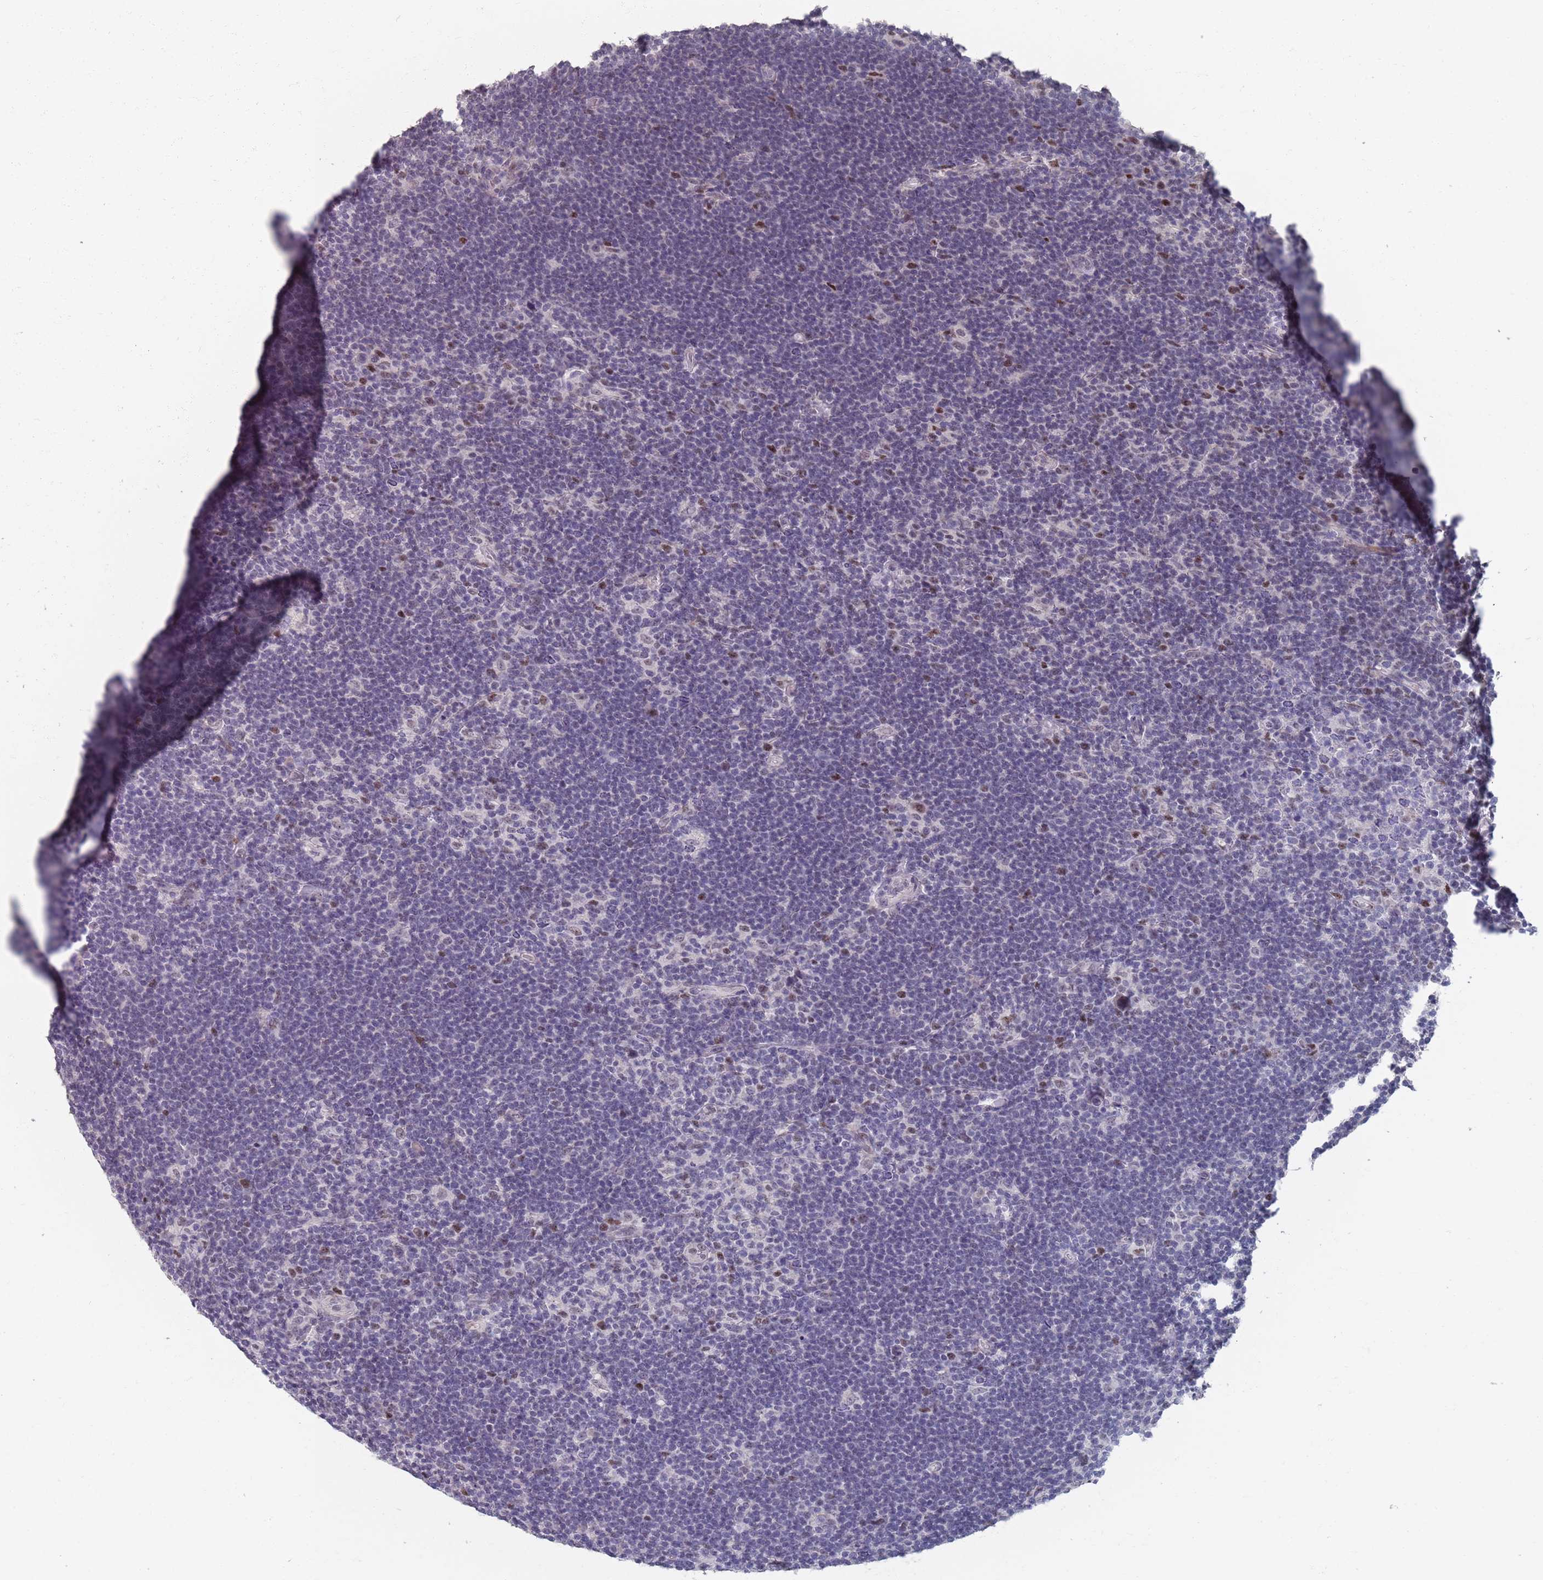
{"staining": {"intensity": "negative", "quantity": "none", "location": "none"}, "tissue": "lymphoma", "cell_type": "Tumor cells", "image_type": "cancer", "snomed": [{"axis": "morphology", "description": "Hodgkin's disease, NOS"}, {"axis": "topography", "description": "Lymph node"}], "caption": "IHC photomicrograph of neoplastic tissue: human lymphoma stained with DAB reveals no significant protein staining in tumor cells. (DAB immunohistochemistry (IHC) with hematoxylin counter stain).", "gene": "SAMD1", "patient": {"sex": "female", "age": 57}}